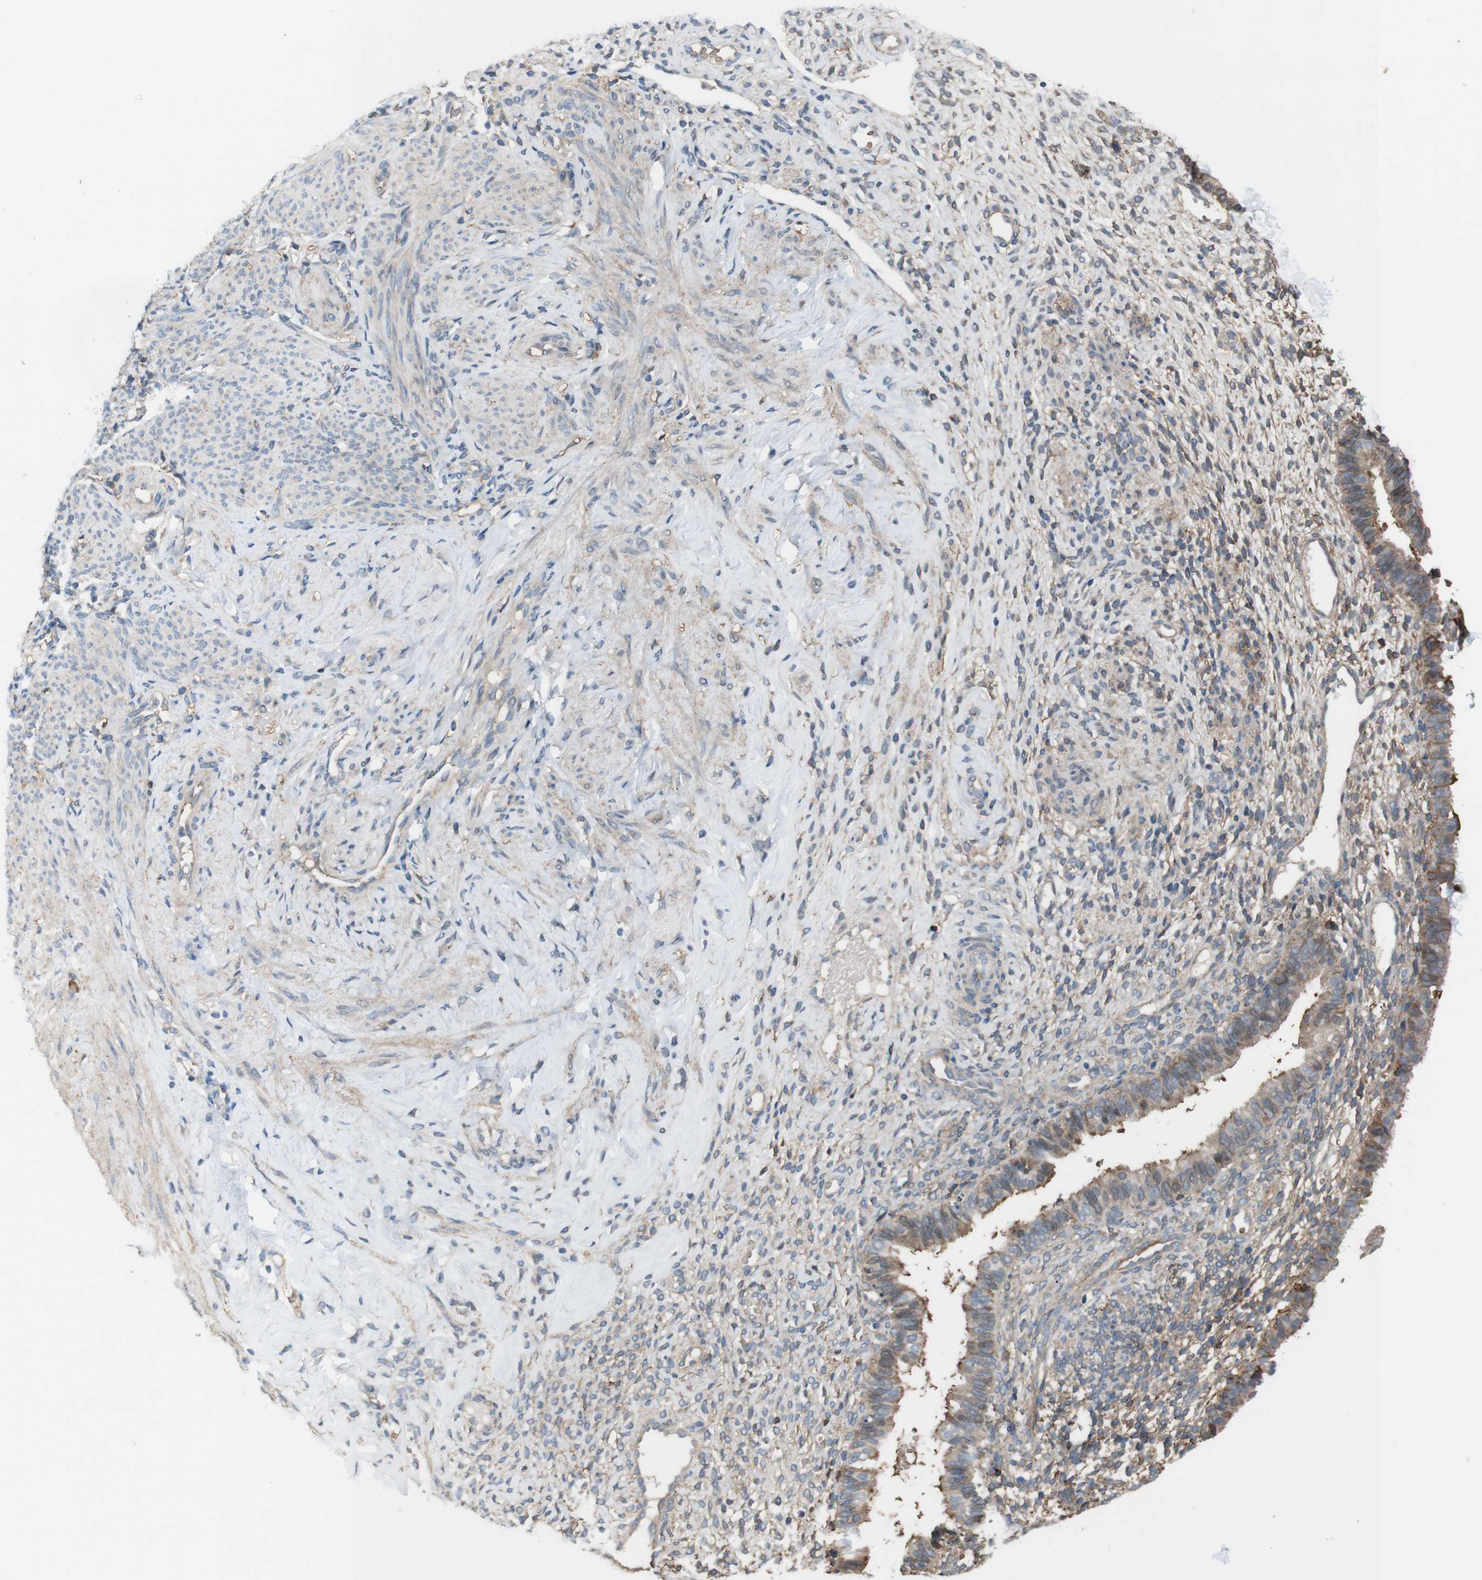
{"staining": {"intensity": "weak", "quantity": "25%-75%", "location": "cytoplasmic/membranous"}, "tissue": "endometrium", "cell_type": "Cells in endometrial stroma", "image_type": "normal", "snomed": [{"axis": "morphology", "description": "Normal tissue, NOS"}, {"axis": "topography", "description": "Endometrium"}], "caption": "Cells in endometrial stroma demonstrate low levels of weak cytoplasmic/membranous staining in approximately 25%-75% of cells in unremarkable endometrium.", "gene": "ATP2B1", "patient": {"sex": "female", "age": 61}}